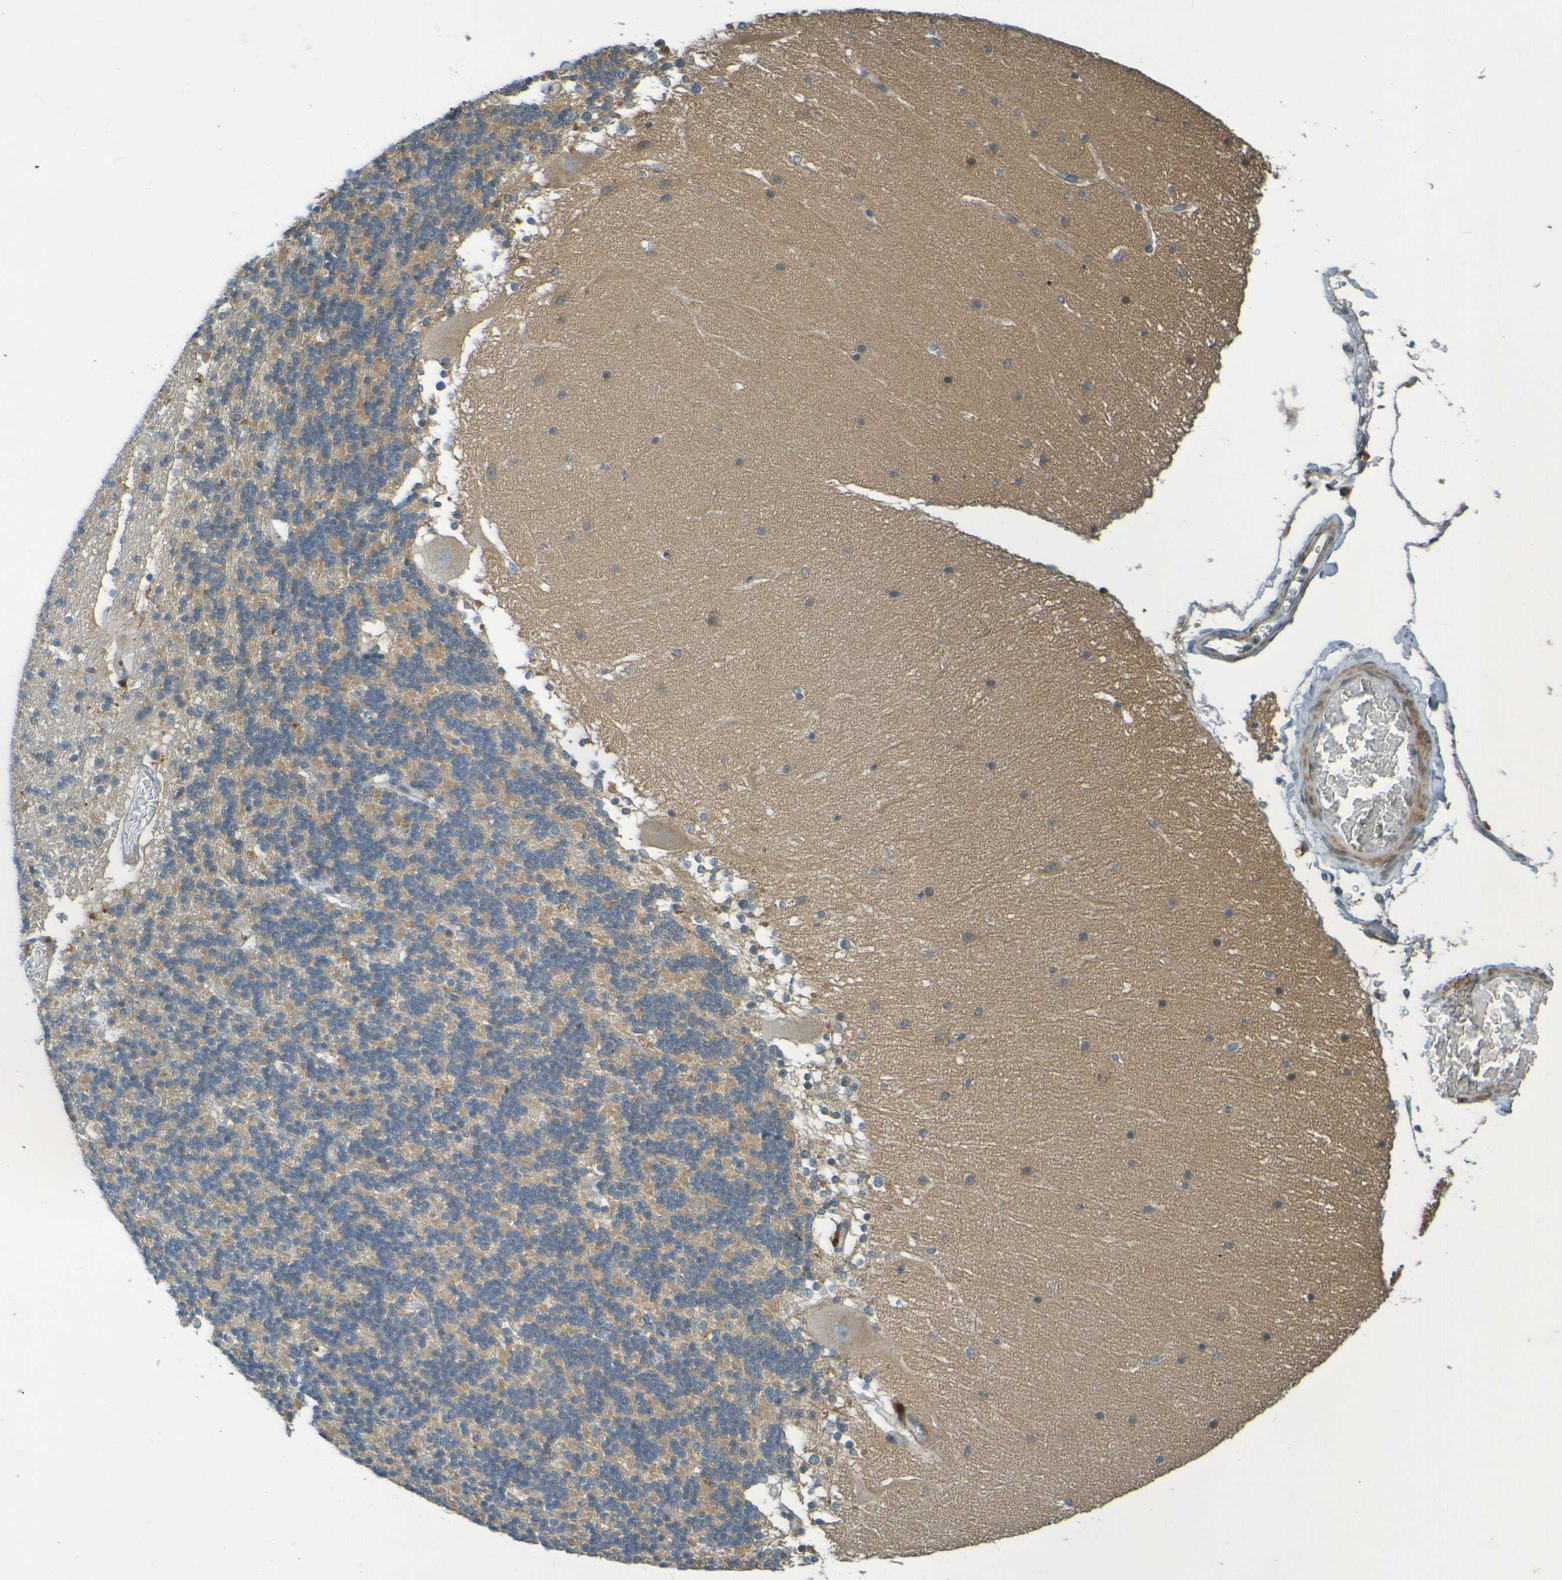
{"staining": {"intensity": "weak", "quantity": "25%-75%", "location": "cytoplasmic/membranous"}, "tissue": "cerebellum", "cell_type": "Cells in granular layer", "image_type": "normal", "snomed": [{"axis": "morphology", "description": "Normal tissue, NOS"}, {"axis": "topography", "description": "Cerebellum"}], "caption": "A photomicrograph of human cerebellum stained for a protein exhibits weak cytoplasmic/membranous brown staining in cells in granular layer. (brown staining indicates protein expression, while blue staining denotes nuclei).", "gene": "CYP4F2", "patient": {"sex": "female", "age": 19}}